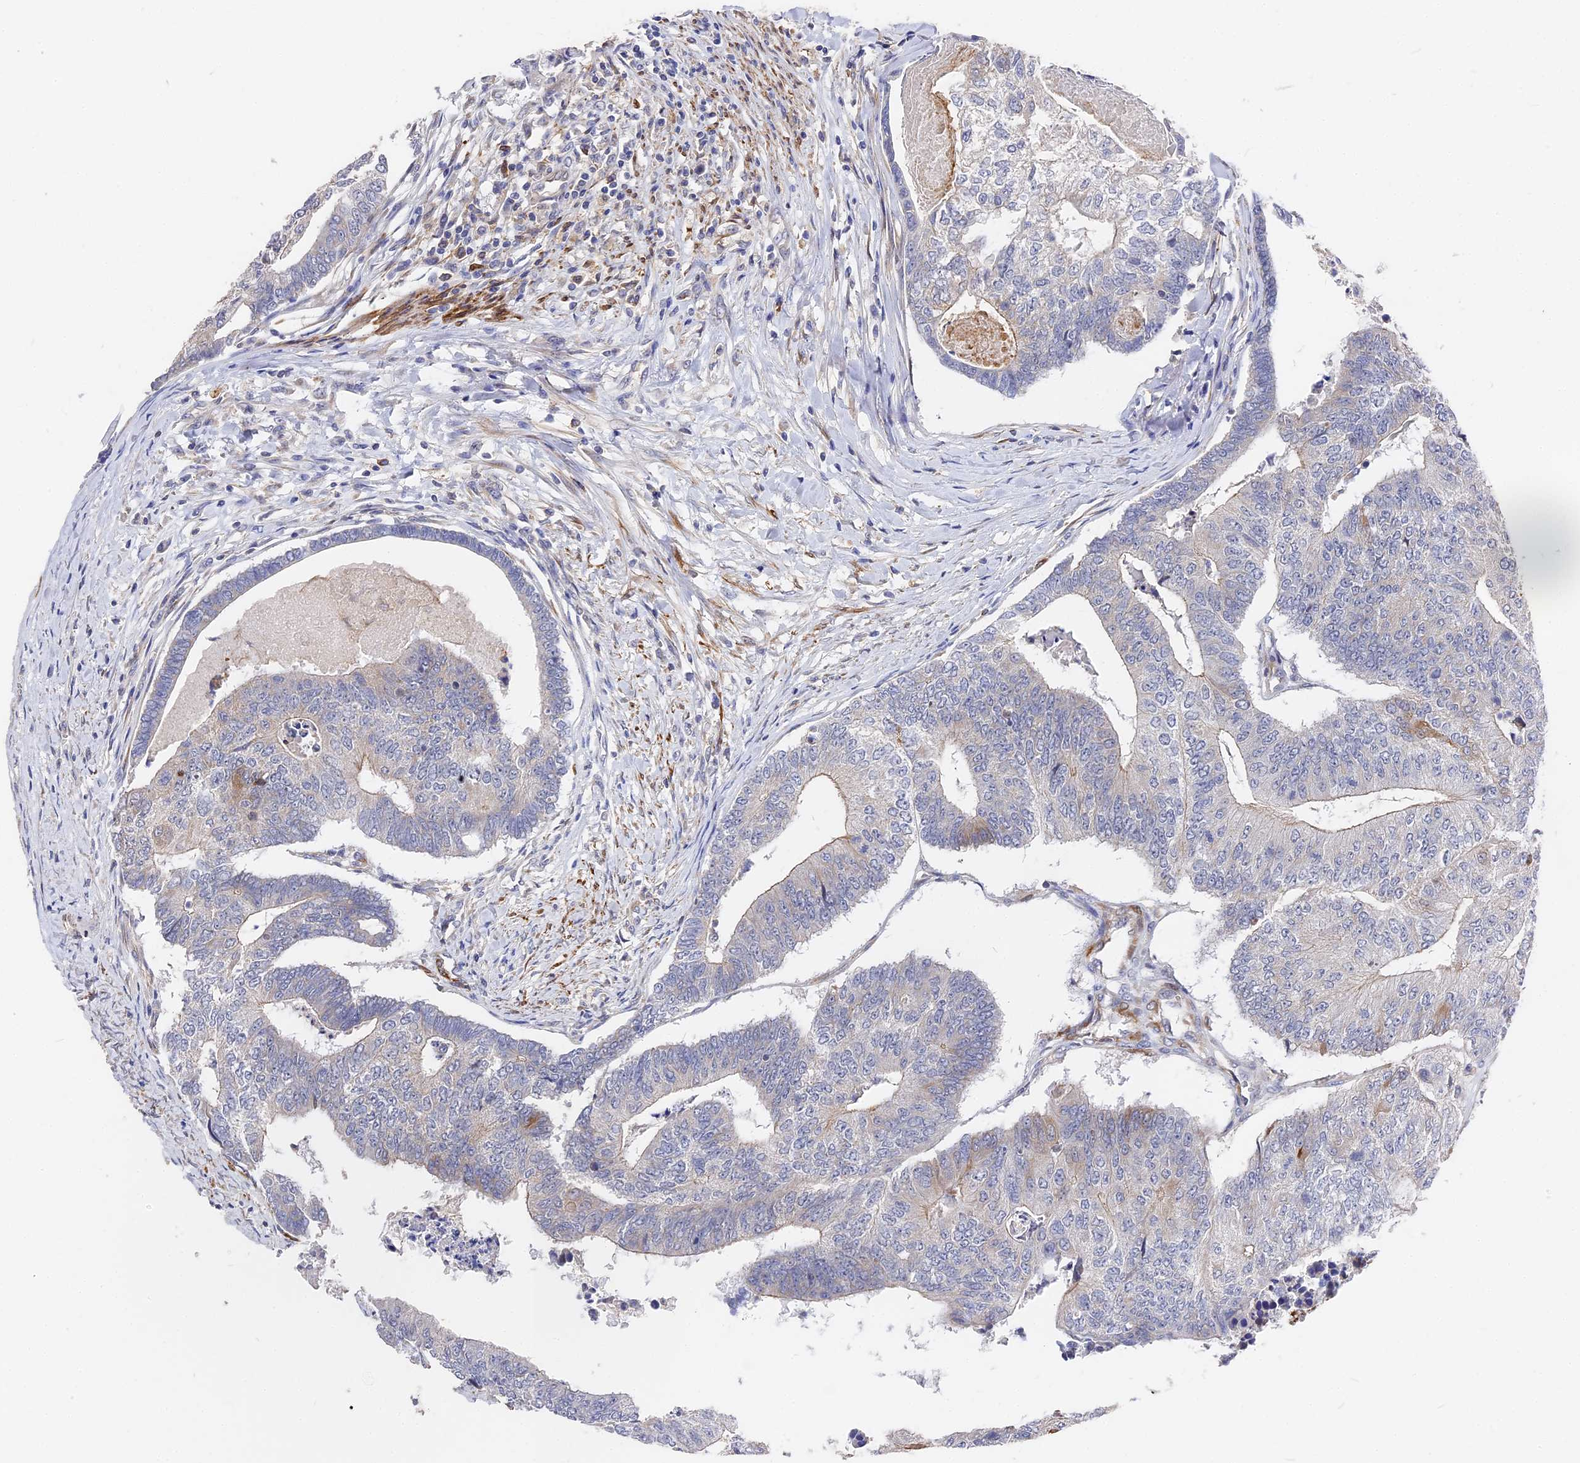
{"staining": {"intensity": "moderate", "quantity": "<25%", "location": "cytoplasmic/membranous"}, "tissue": "colorectal cancer", "cell_type": "Tumor cells", "image_type": "cancer", "snomed": [{"axis": "morphology", "description": "Adenocarcinoma, NOS"}, {"axis": "topography", "description": "Colon"}], "caption": "This histopathology image reveals immunohistochemistry staining of human colorectal cancer, with low moderate cytoplasmic/membranous positivity in approximately <25% of tumor cells.", "gene": "CCDC113", "patient": {"sex": "female", "age": 67}}